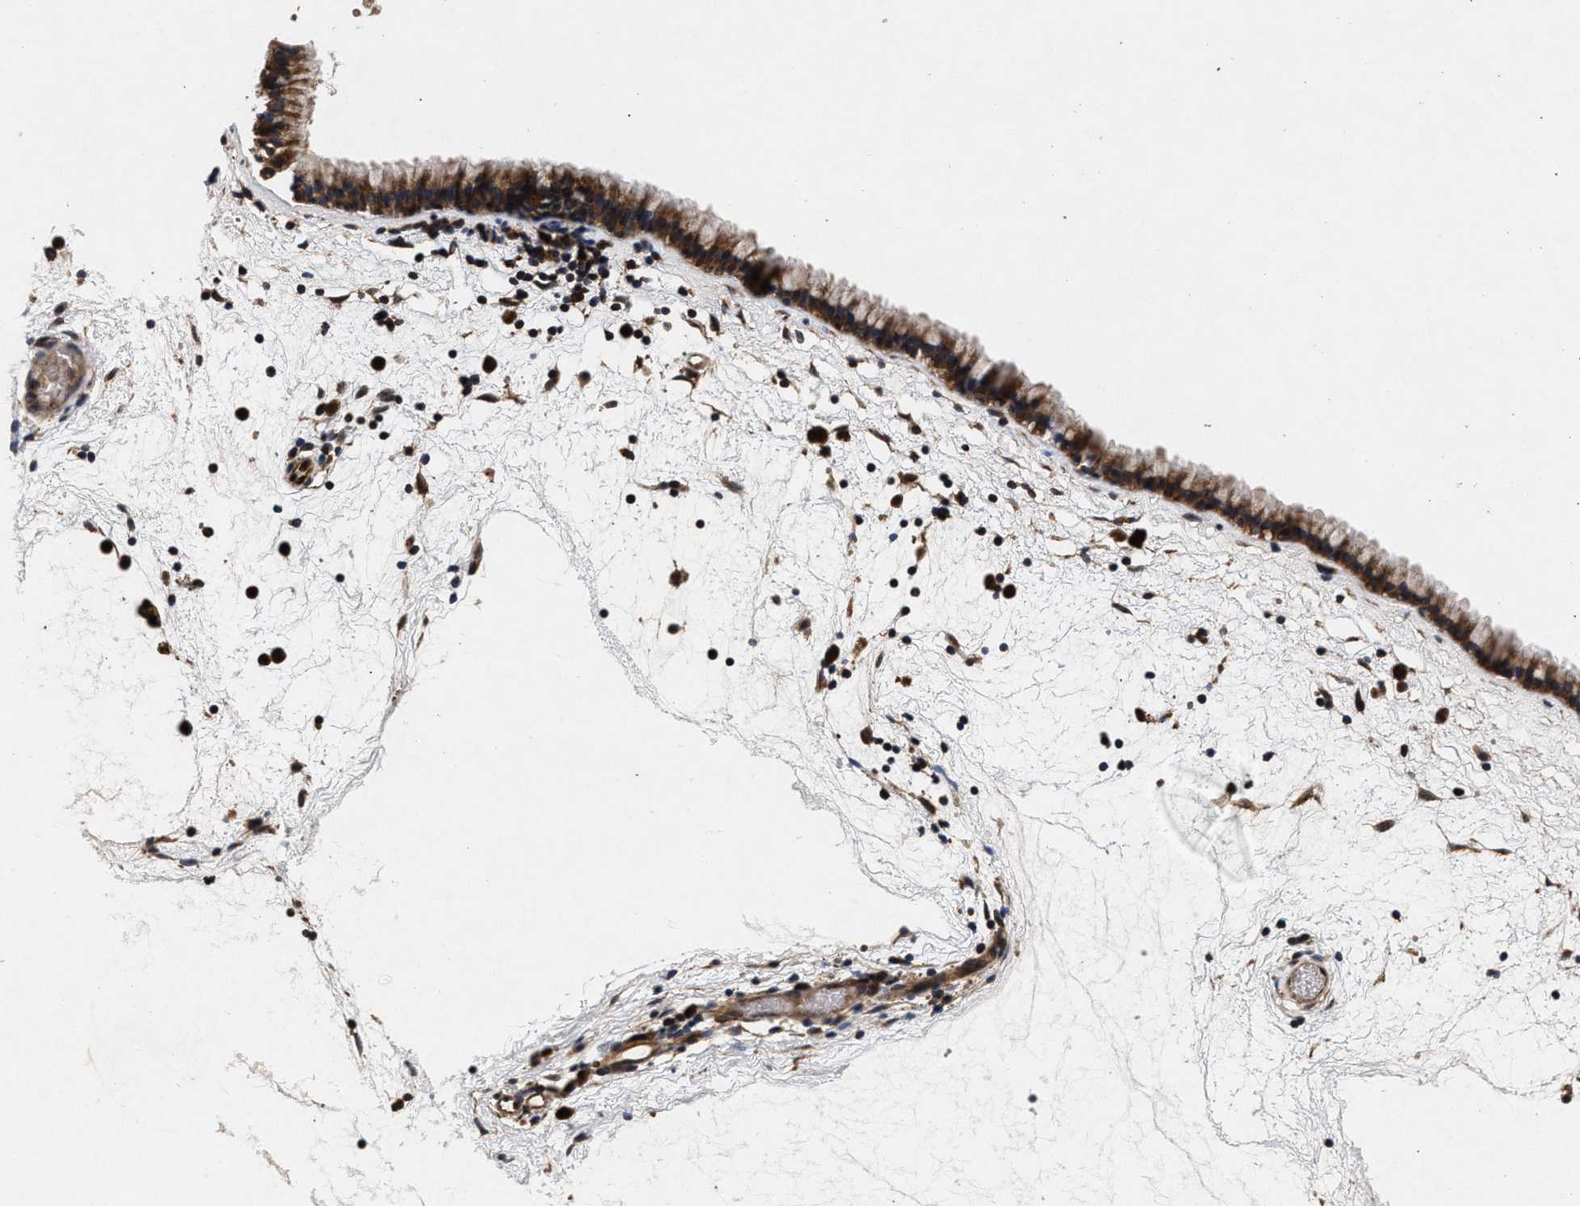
{"staining": {"intensity": "strong", "quantity": ">75%", "location": "cytoplasmic/membranous"}, "tissue": "nasopharynx", "cell_type": "Respiratory epithelial cells", "image_type": "normal", "snomed": [{"axis": "morphology", "description": "Normal tissue, NOS"}, {"axis": "morphology", "description": "Inflammation, NOS"}, {"axis": "topography", "description": "Nasopharynx"}], "caption": "An image of nasopharynx stained for a protein displays strong cytoplasmic/membranous brown staining in respiratory epithelial cells.", "gene": "NFKB2", "patient": {"sex": "male", "age": 48}}